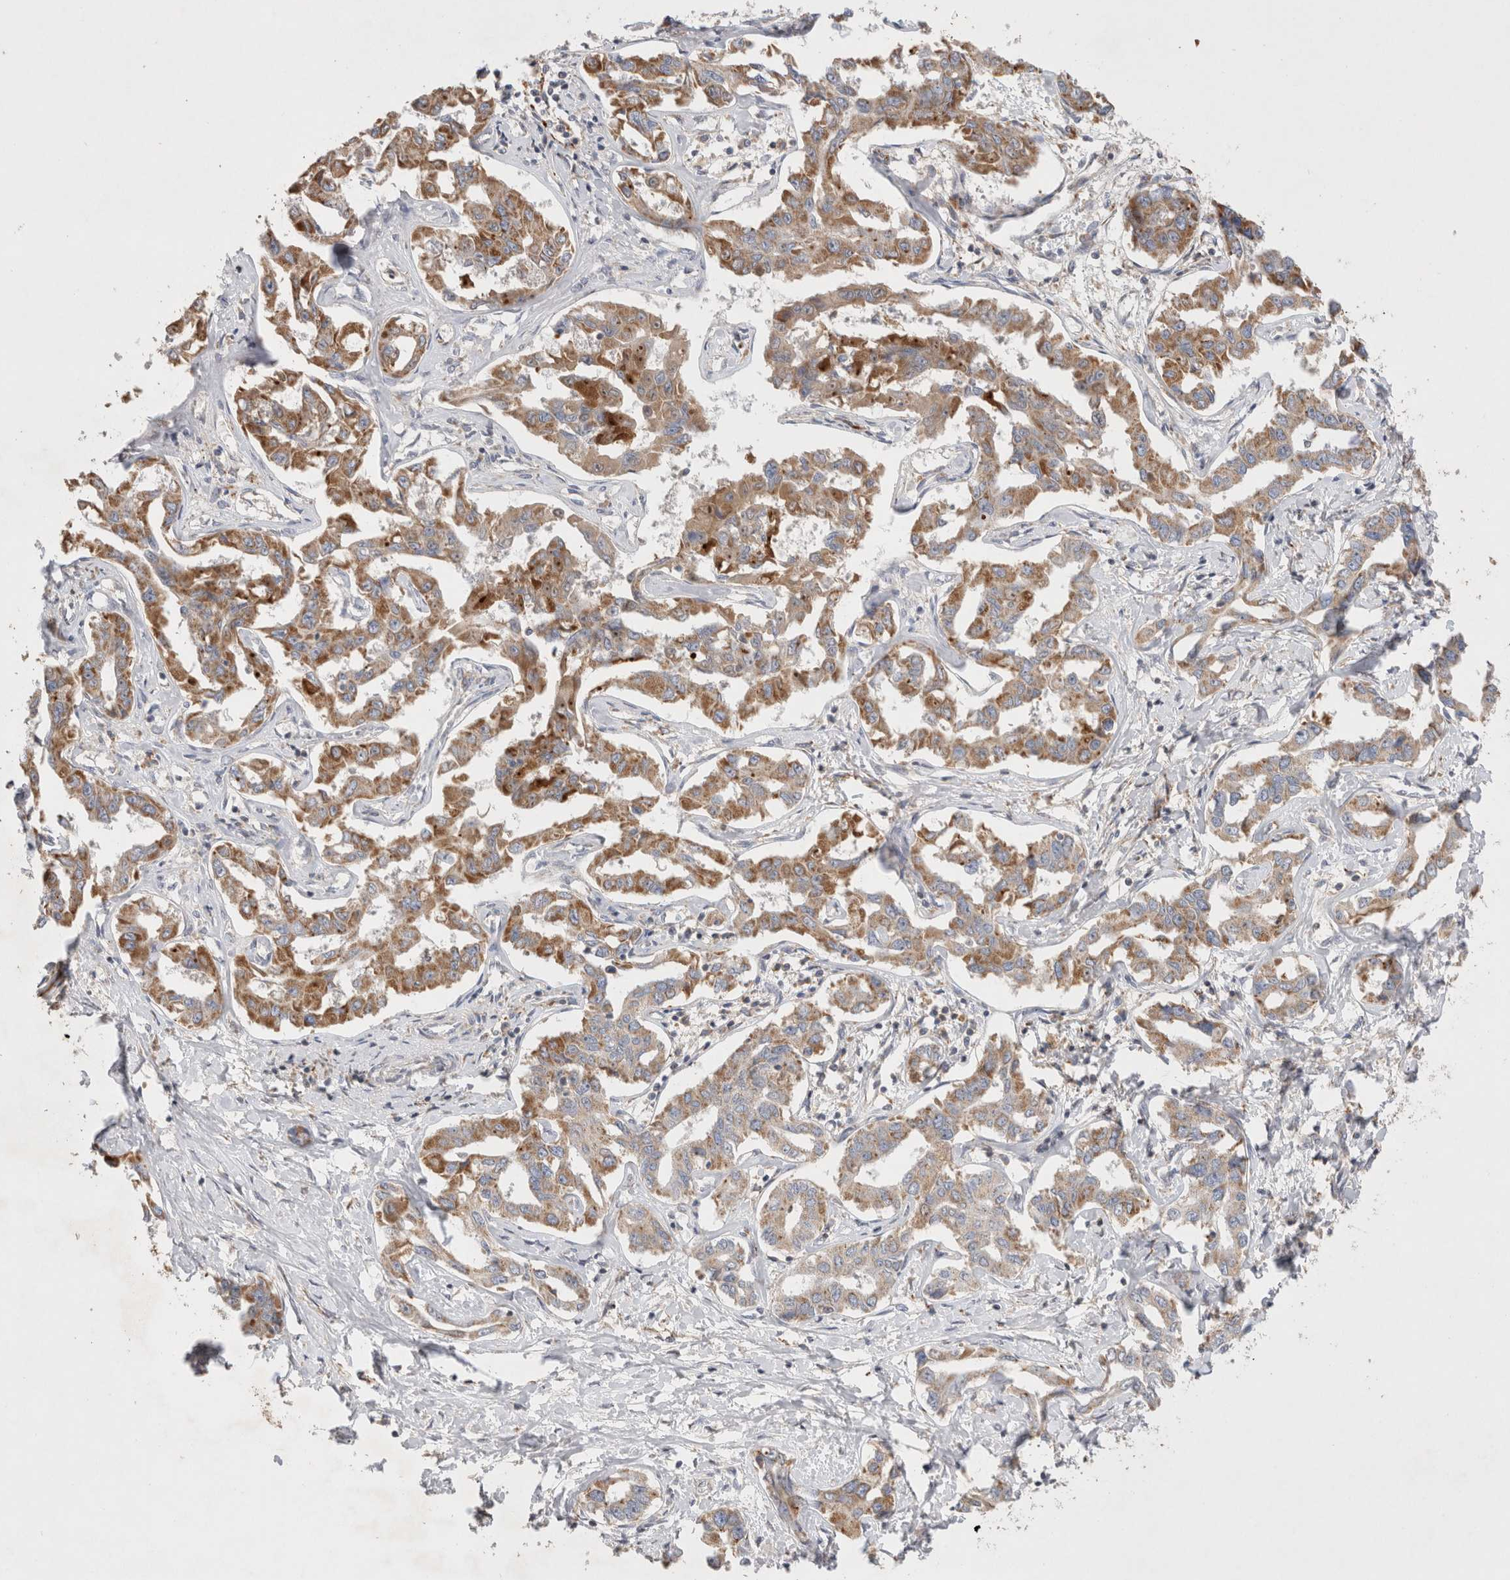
{"staining": {"intensity": "moderate", "quantity": ">75%", "location": "cytoplasmic/membranous"}, "tissue": "liver cancer", "cell_type": "Tumor cells", "image_type": "cancer", "snomed": [{"axis": "morphology", "description": "Cholangiocarcinoma"}, {"axis": "topography", "description": "Liver"}], "caption": "IHC micrograph of liver cancer (cholangiocarcinoma) stained for a protein (brown), which displays medium levels of moderate cytoplasmic/membranous expression in approximately >75% of tumor cells.", "gene": "TBC1D16", "patient": {"sex": "male", "age": 59}}